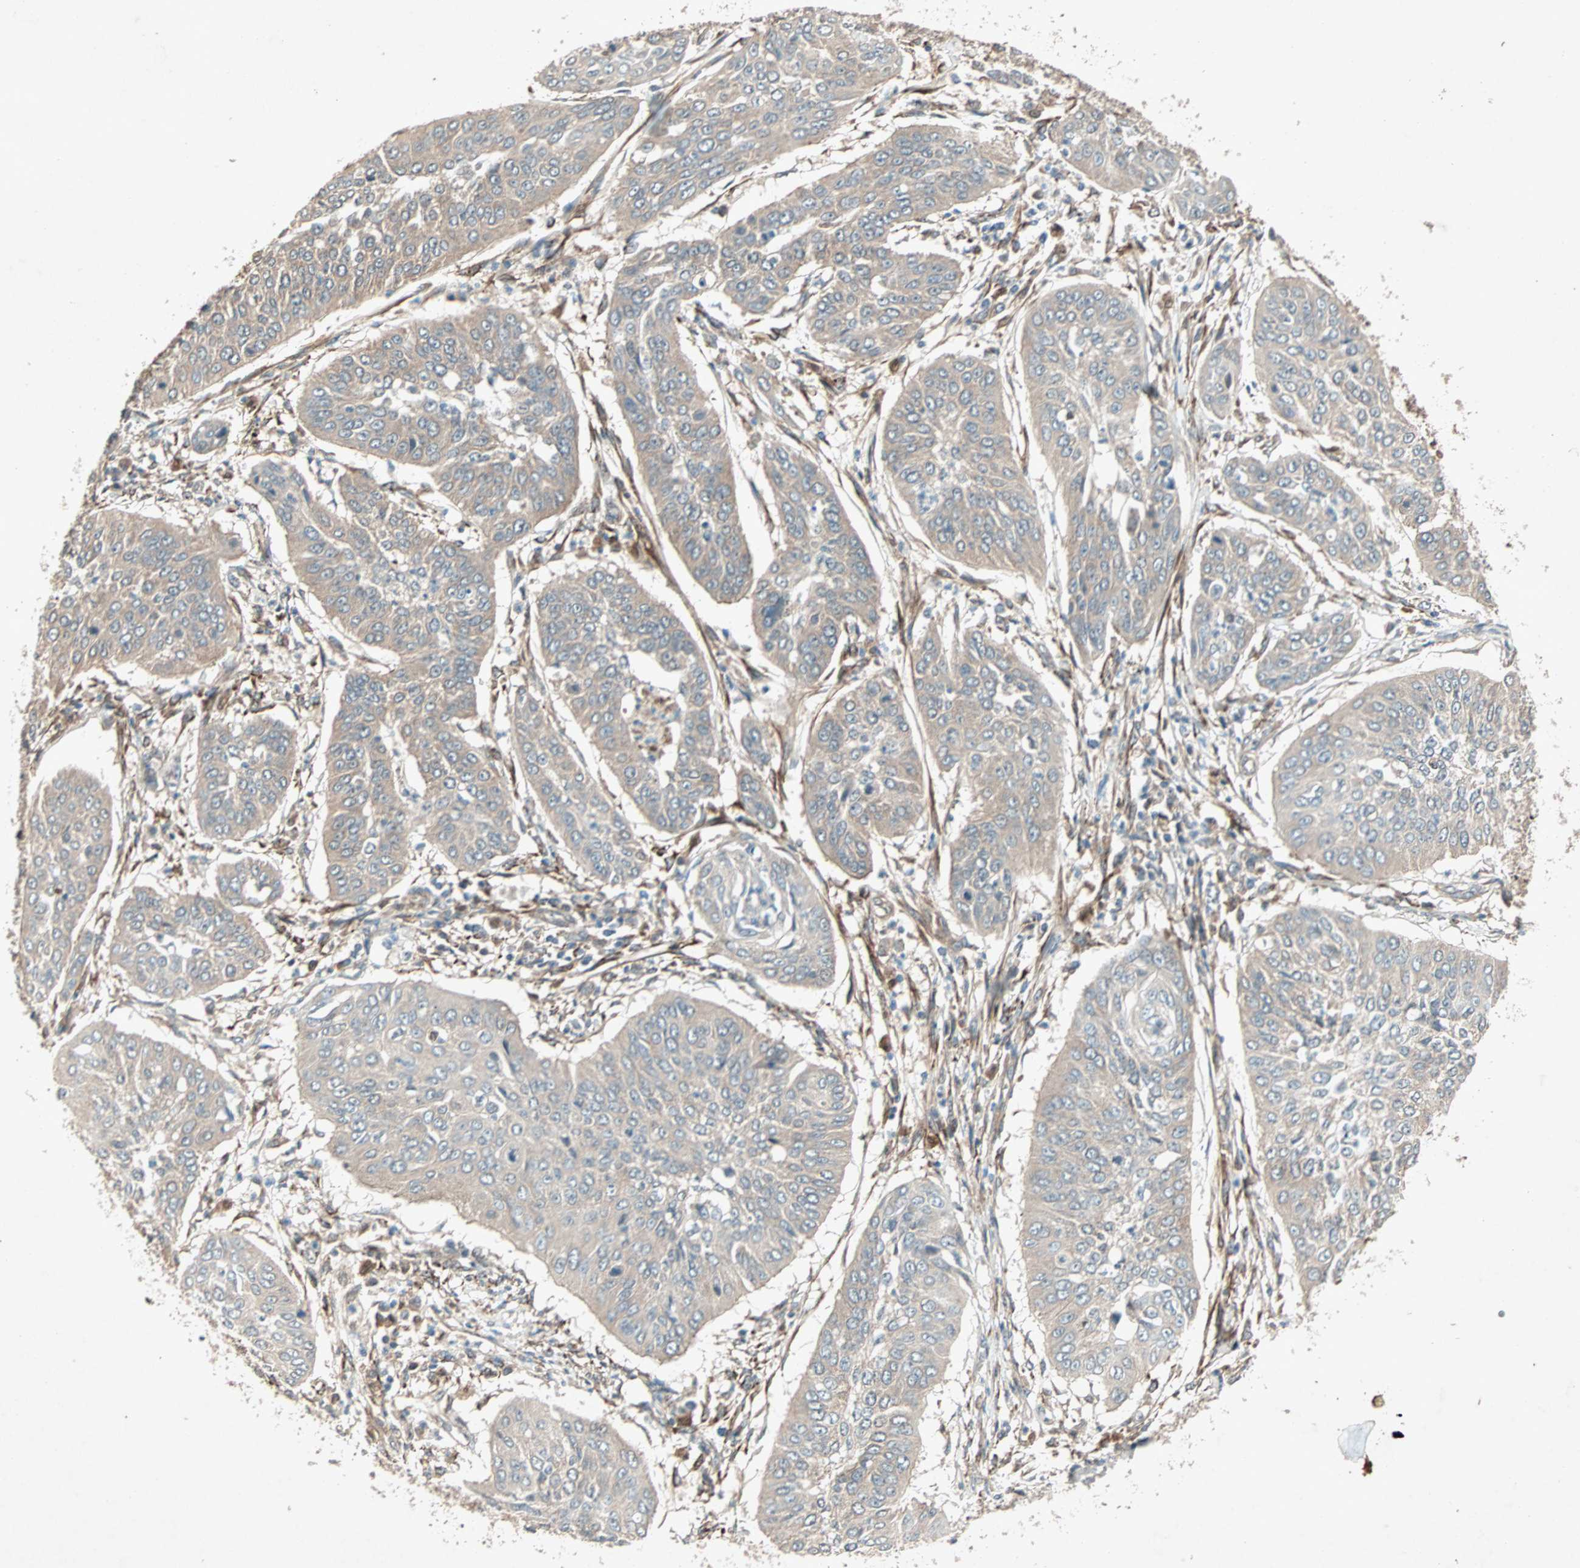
{"staining": {"intensity": "weak", "quantity": "<25%", "location": "cytoplasmic/membranous"}, "tissue": "cervical cancer", "cell_type": "Tumor cells", "image_type": "cancer", "snomed": [{"axis": "morphology", "description": "Normal tissue, NOS"}, {"axis": "morphology", "description": "Squamous cell carcinoma, NOS"}, {"axis": "topography", "description": "Cervix"}], "caption": "The image shows no staining of tumor cells in cervical cancer.", "gene": "SDSL", "patient": {"sex": "female", "age": 39}}